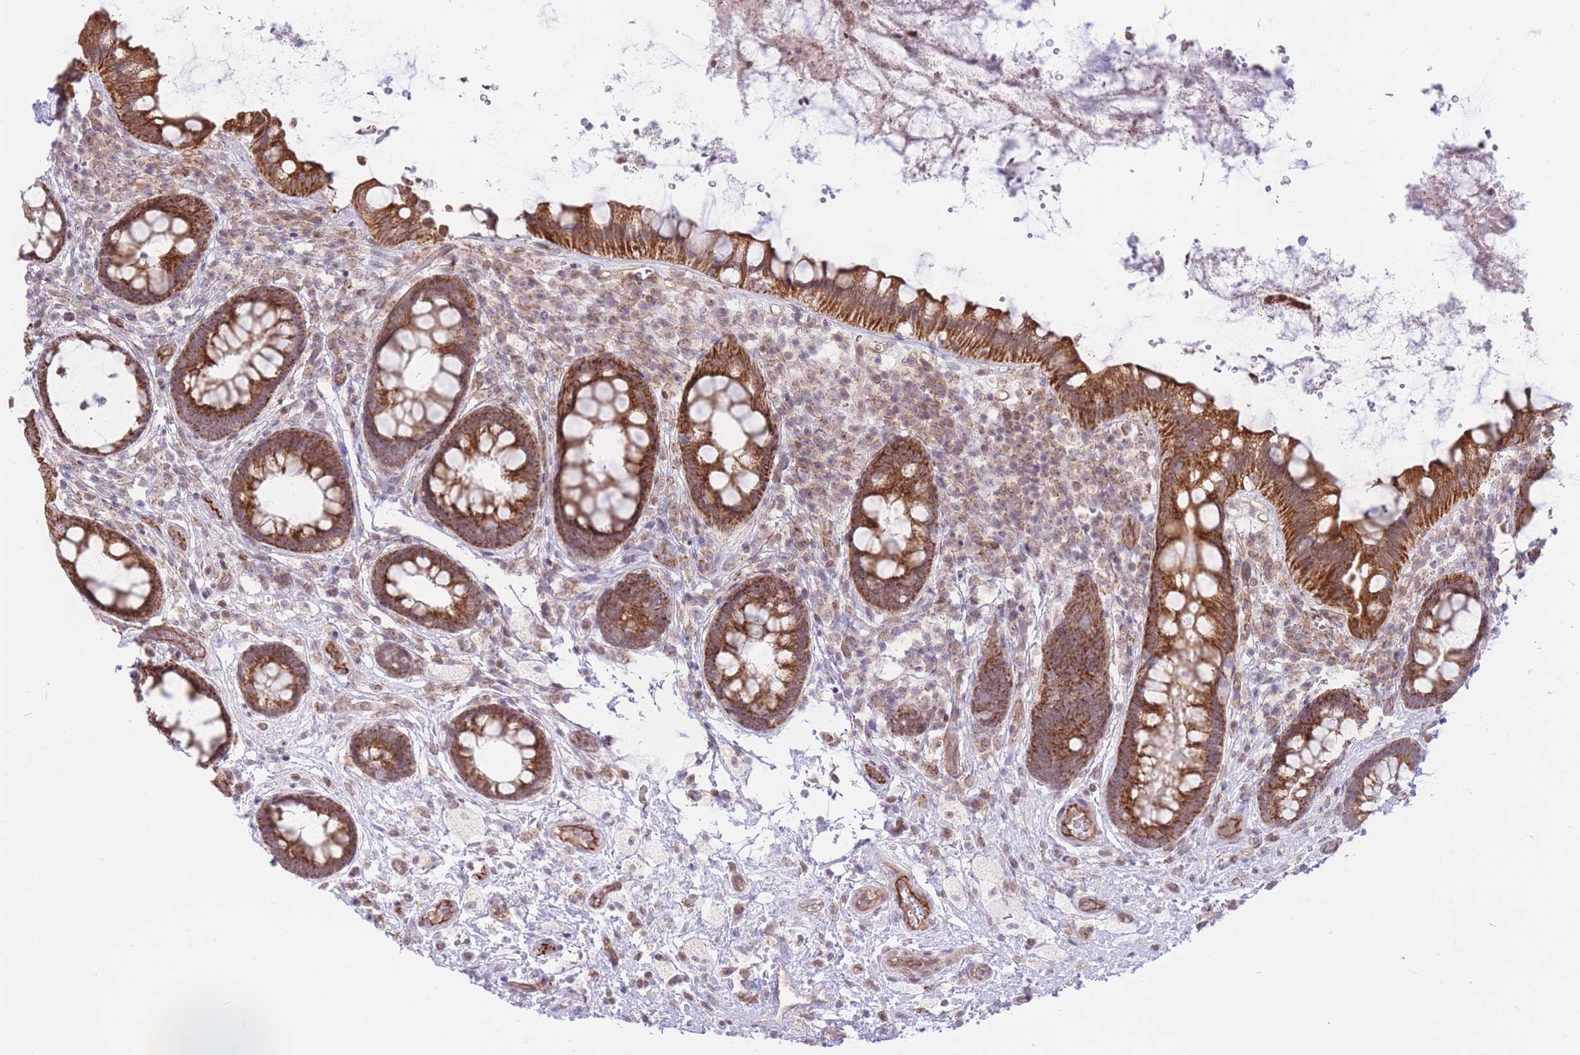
{"staining": {"intensity": "strong", "quantity": ">75%", "location": "cytoplasmic/membranous"}, "tissue": "rectum", "cell_type": "Glandular cells", "image_type": "normal", "snomed": [{"axis": "morphology", "description": "Normal tissue, NOS"}, {"axis": "topography", "description": "Rectum"}, {"axis": "topography", "description": "Peripheral nerve tissue"}], "caption": "Protein expression analysis of normal human rectum reveals strong cytoplasmic/membranous positivity in about >75% of glandular cells.", "gene": "MRPS31", "patient": {"sex": "female", "age": 69}}